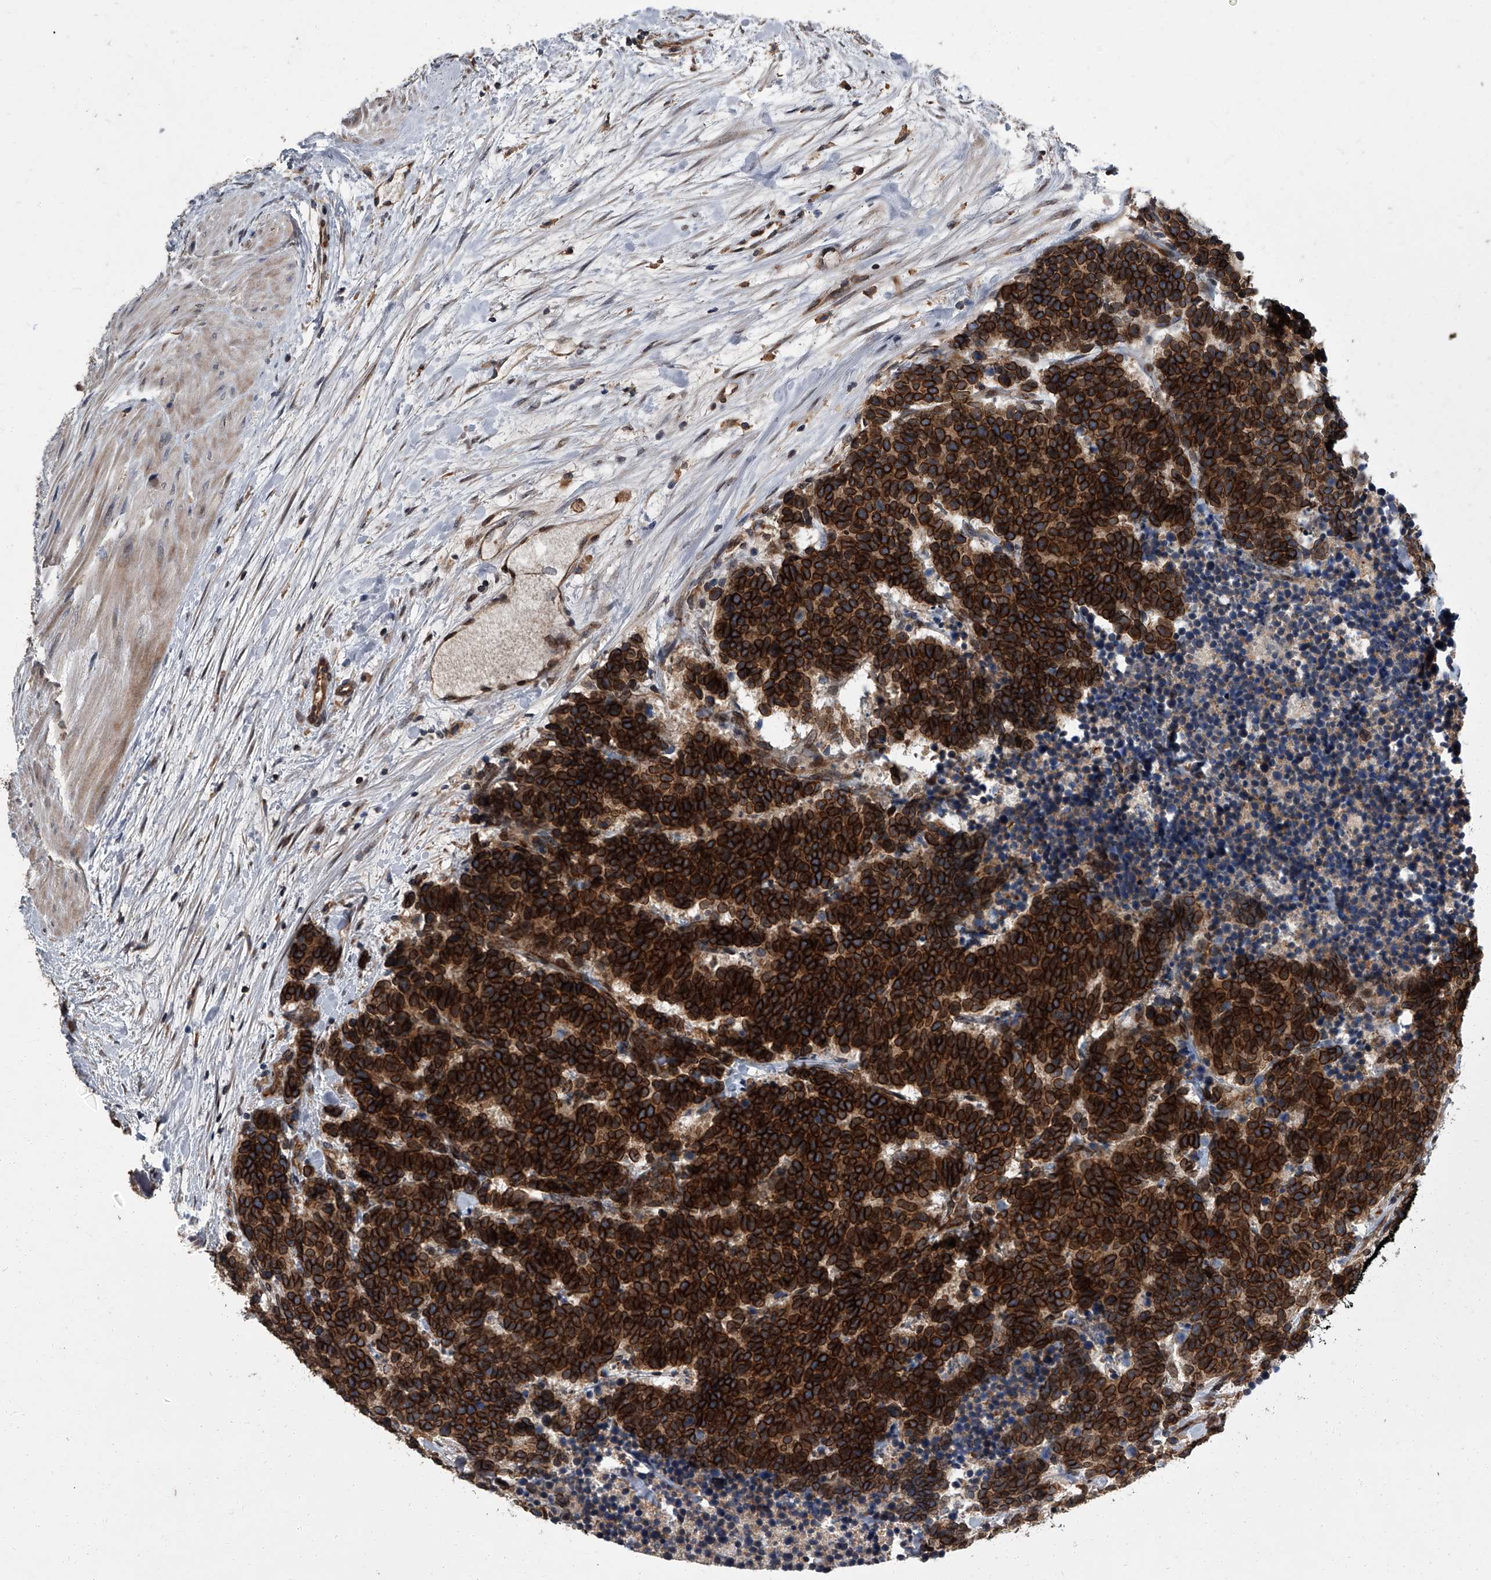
{"staining": {"intensity": "strong", "quantity": ">75%", "location": "cytoplasmic/membranous,nuclear"}, "tissue": "carcinoid", "cell_type": "Tumor cells", "image_type": "cancer", "snomed": [{"axis": "morphology", "description": "Carcinoma, NOS"}, {"axis": "morphology", "description": "Carcinoid, malignant, NOS"}, {"axis": "topography", "description": "Urinary bladder"}], "caption": "Brown immunohistochemical staining in carcinoma reveals strong cytoplasmic/membranous and nuclear staining in about >75% of tumor cells.", "gene": "LRRC8C", "patient": {"sex": "male", "age": 57}}